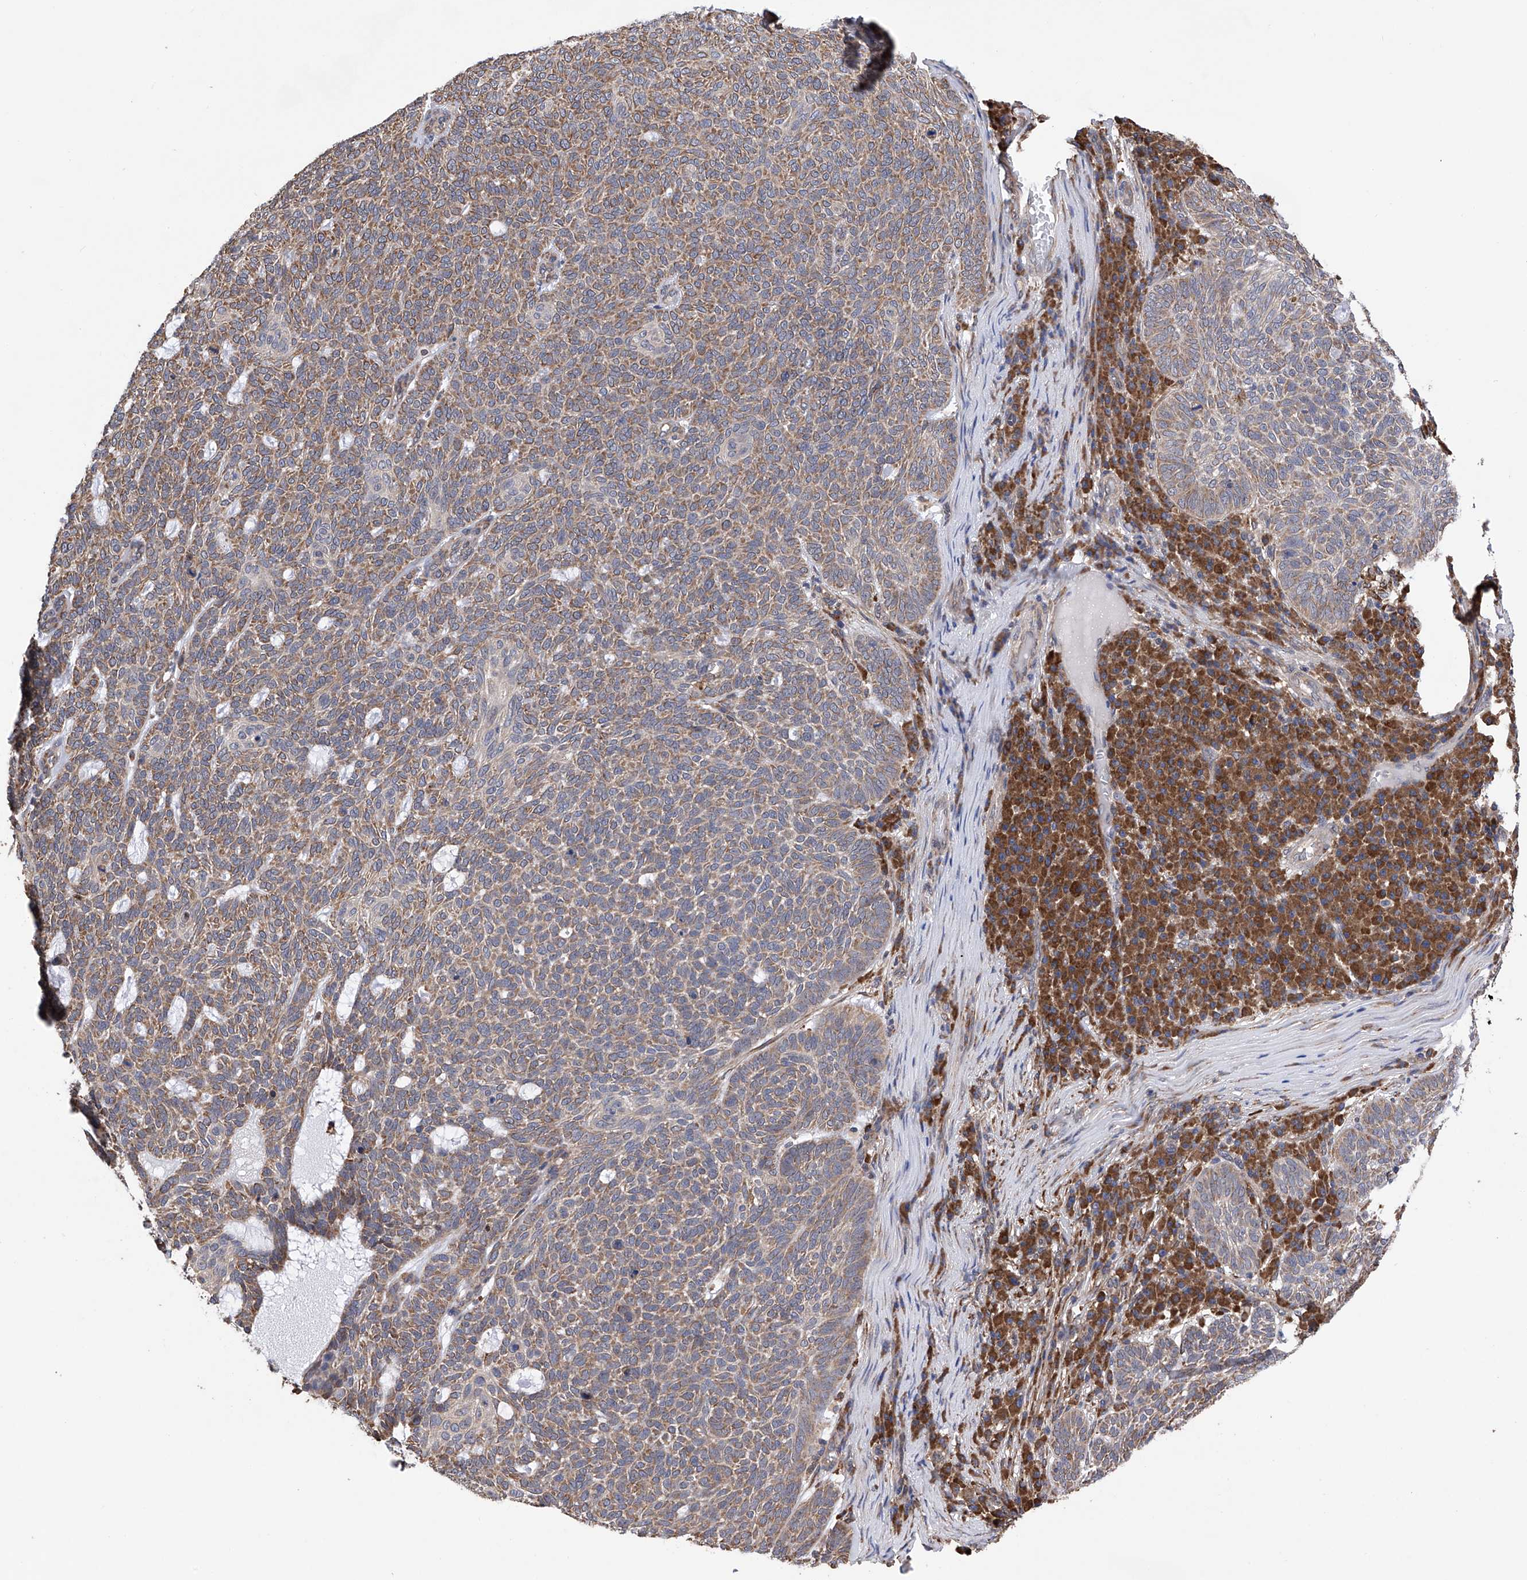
{"staining": {"intensity": "moderate", "quantity": ">75%", "location": "cytoplasmic/membranous"}, "tissue": "skin cancer", "cell_type": "Tumor cells", "image_type": "cancer", "snomed": [{"axis": "morphology", "description": "Squamous cell carcinoma, NOS"}, {"axis": "topography", "description": "Skin"}], "caption": "Moderate cytoplasmic/membranous positivity is present in about >75% of tumor cells in skin squamous cell carcinoma.", "gene": "DNAH8", "patient": {"sex": "female", "age": 90}}